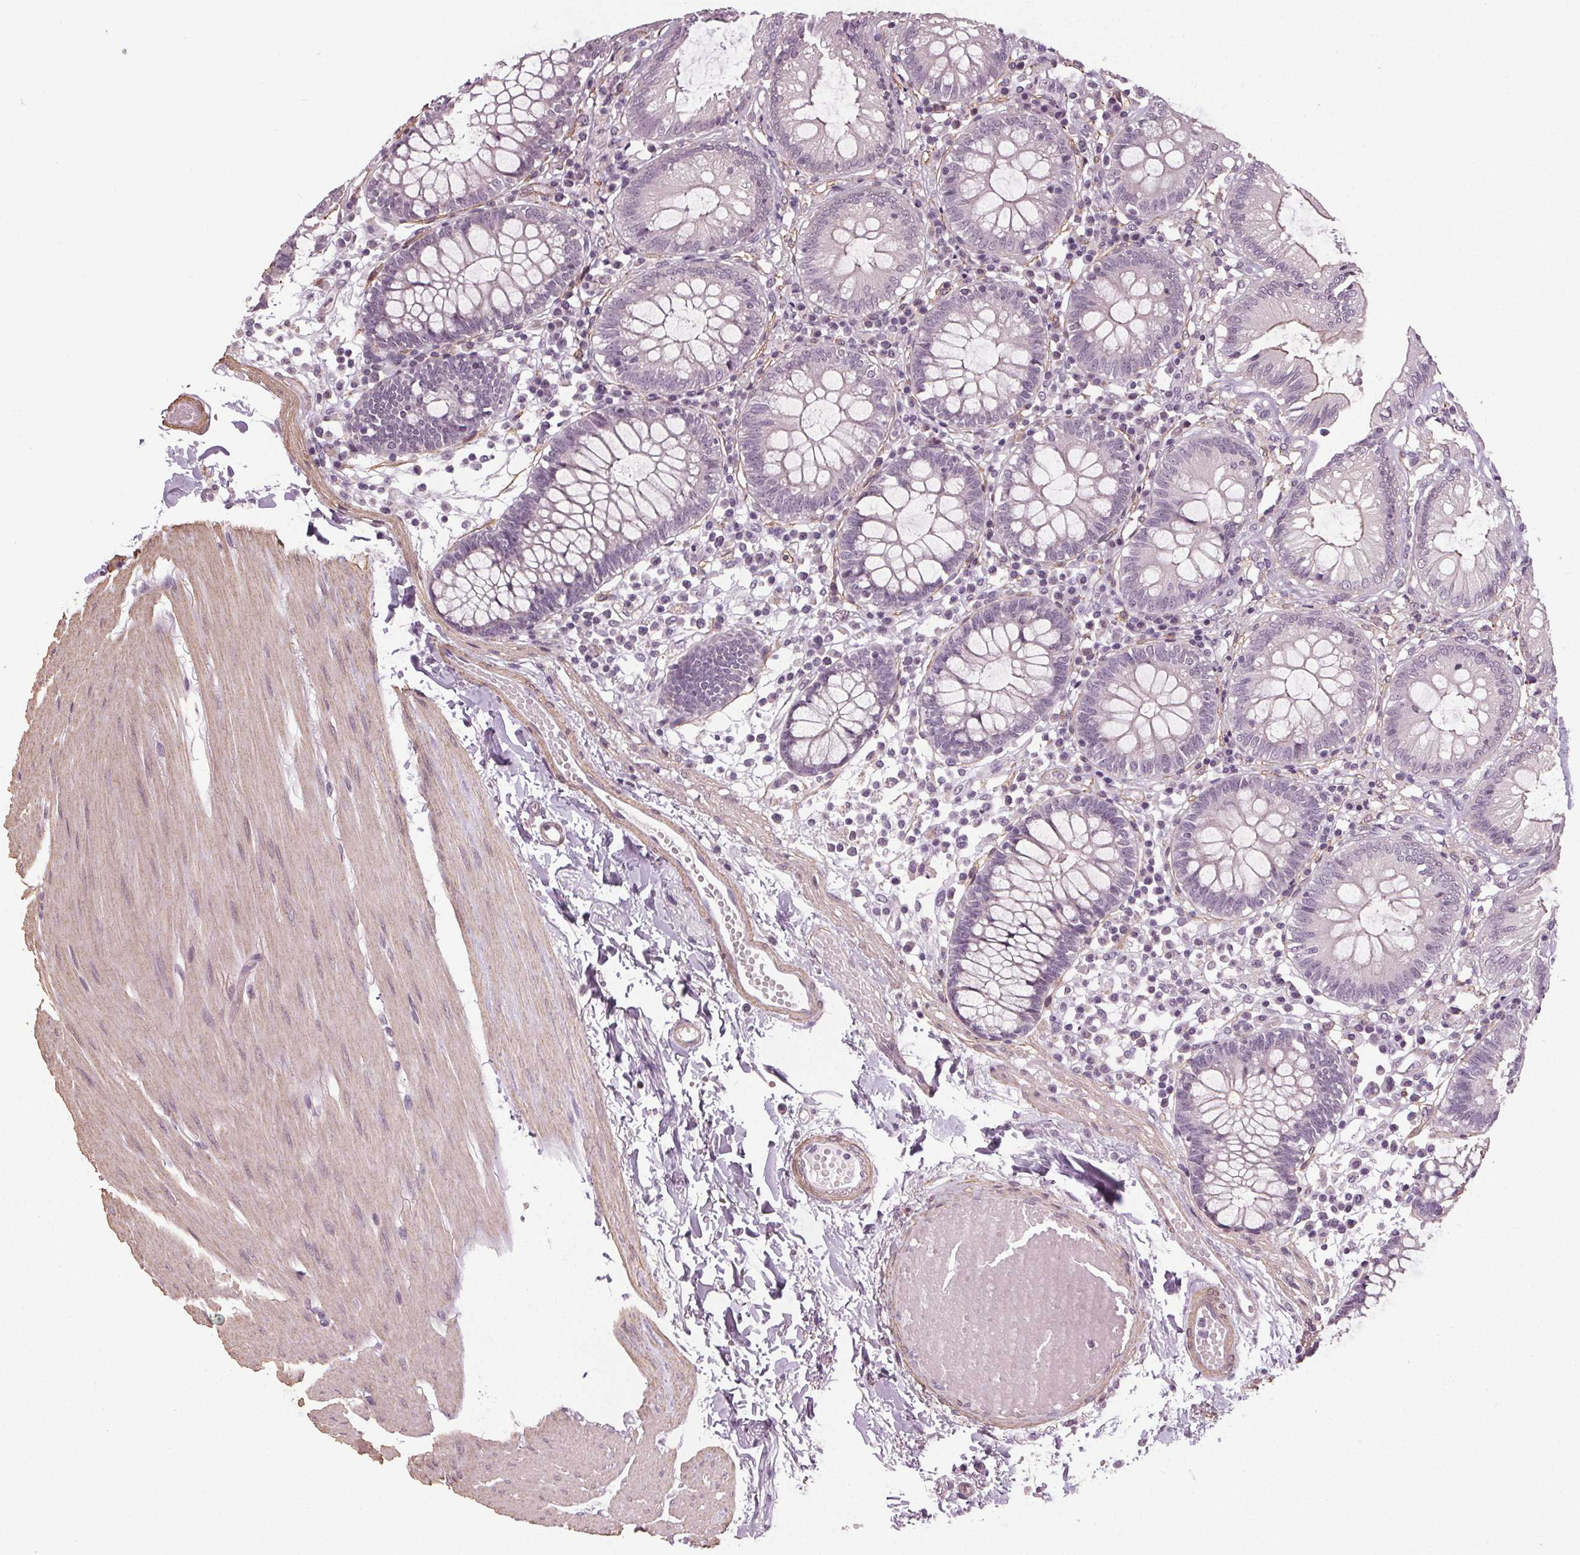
{"staining": {"intensity": "negative", "quantity": "none", "location": "none"}, "tissue": "colon", "cell_type": "Endothelial cells", "image_type": "normal", "snomed": [{"axis": "morphology", "description": "Normal tissue, NOS"}, {"axis": "morphology", "description": "Adenocarcinoma, NOS"}, {"axis": "topography", "description": "Colon"}], "caption": "This image is of benign colon stained with immunohistochemistry to label a protein in brown with the nuclei are counter-stained blue. There is no expression in endothelial cells. (IHC, brightfield microscopy, high magnification).", "gene": "PKP1", "patient": {"sex": "male", "age": 83}}